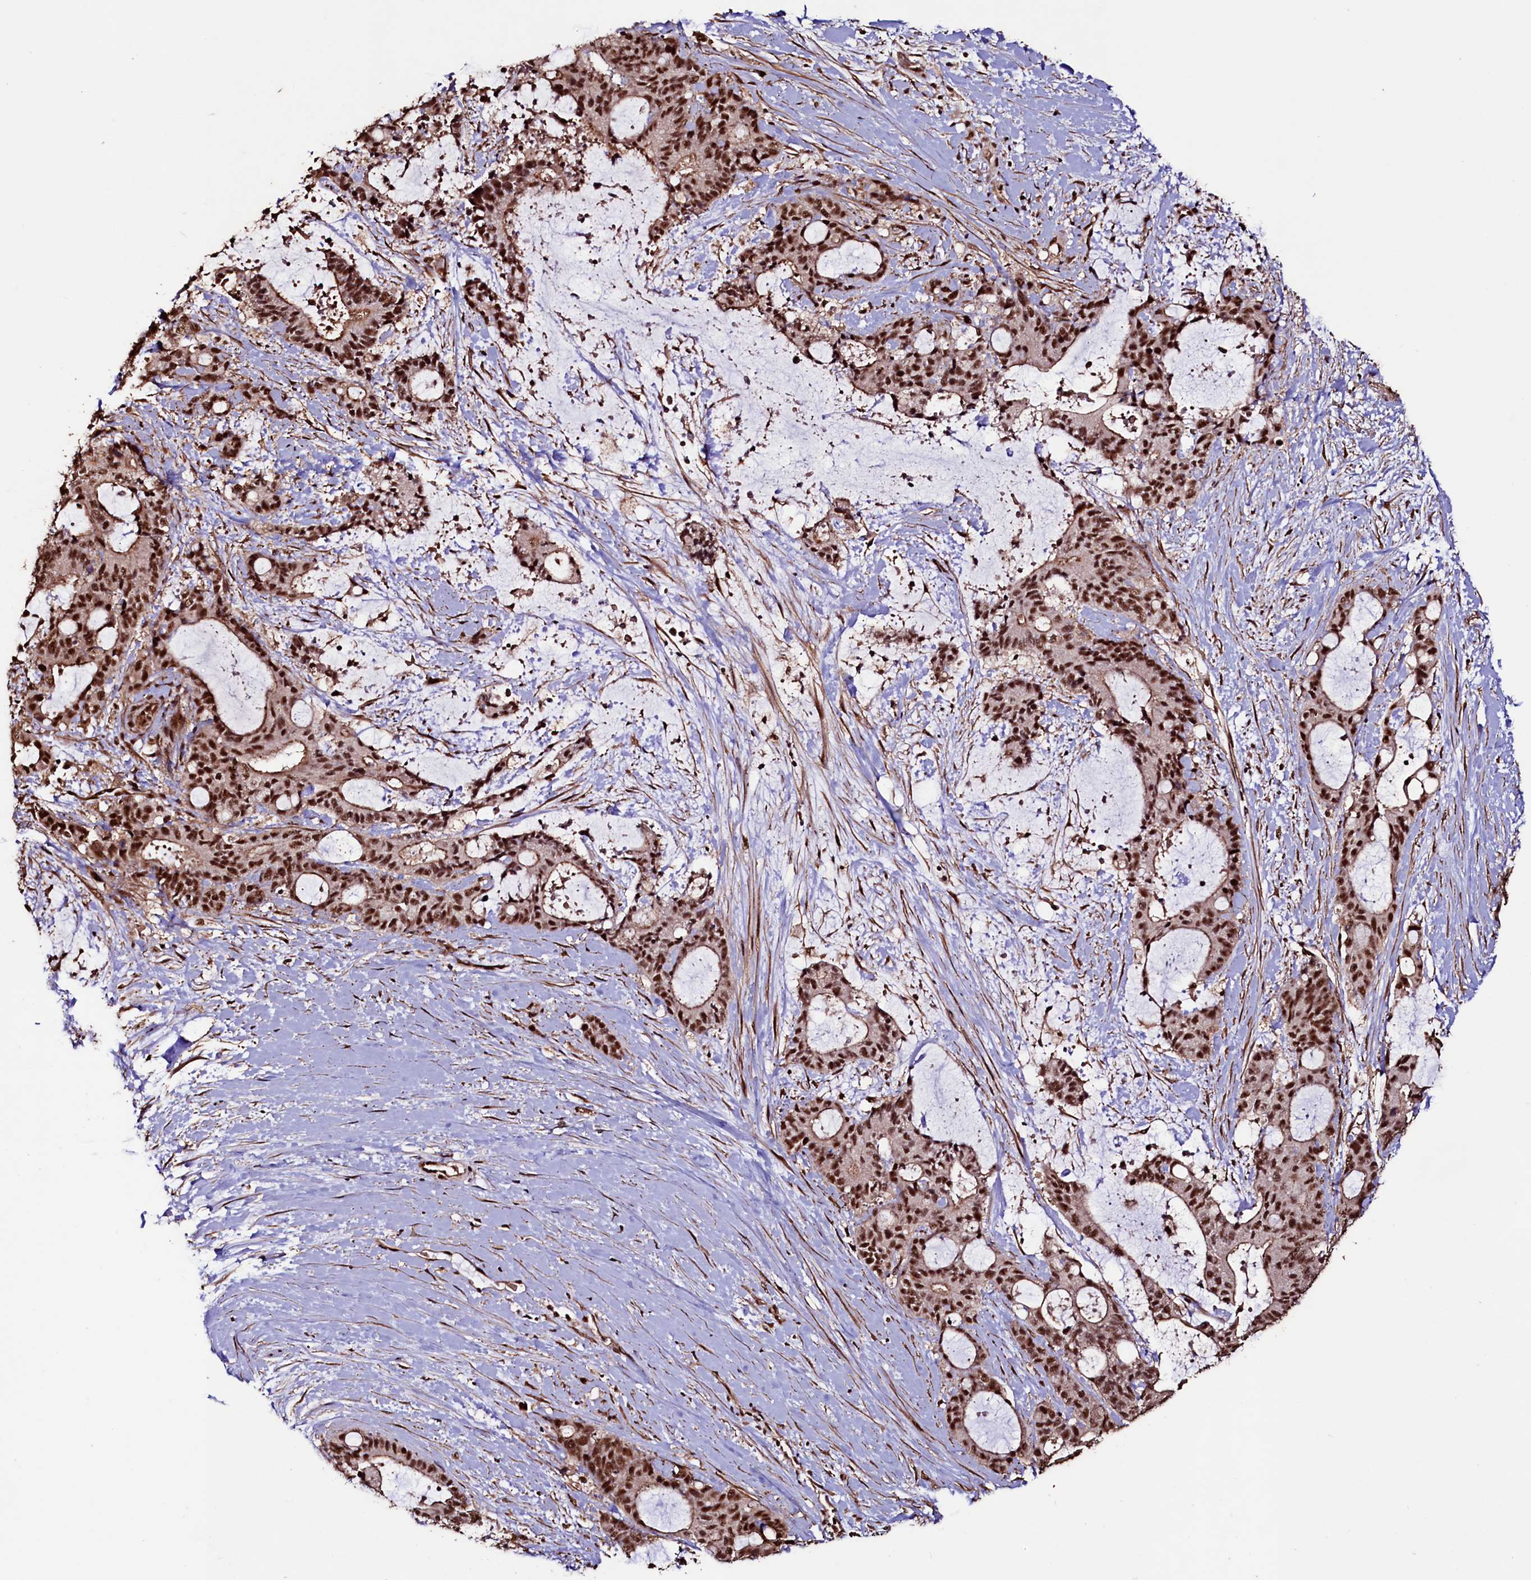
{"staining": {"intensity": "strong", "quantity": ">75%", "location": "nuclear"}, "tissue": "liver cancer", "cell_type": "Tumor cells", "image_type": "cancer", "snomed": [{"axis": "morphology", "description": "Normal tissue, NOS"}, {"axis": "morphology", "description": "Cholangiocarcinoma"}, {"axis": "topography", "description": "Liver"}, {"axis": "topography", "description": "Peripheral nerve tissue"}], "caption": "Immunohistochemical staining of liver cancer (cholangiocarcinoma) shows high levels of strong nuclear protein staining in approximately >75% of tumor cells.", "gene": "SFSWAP", "patient": {"sex": "female", "age": 73}}